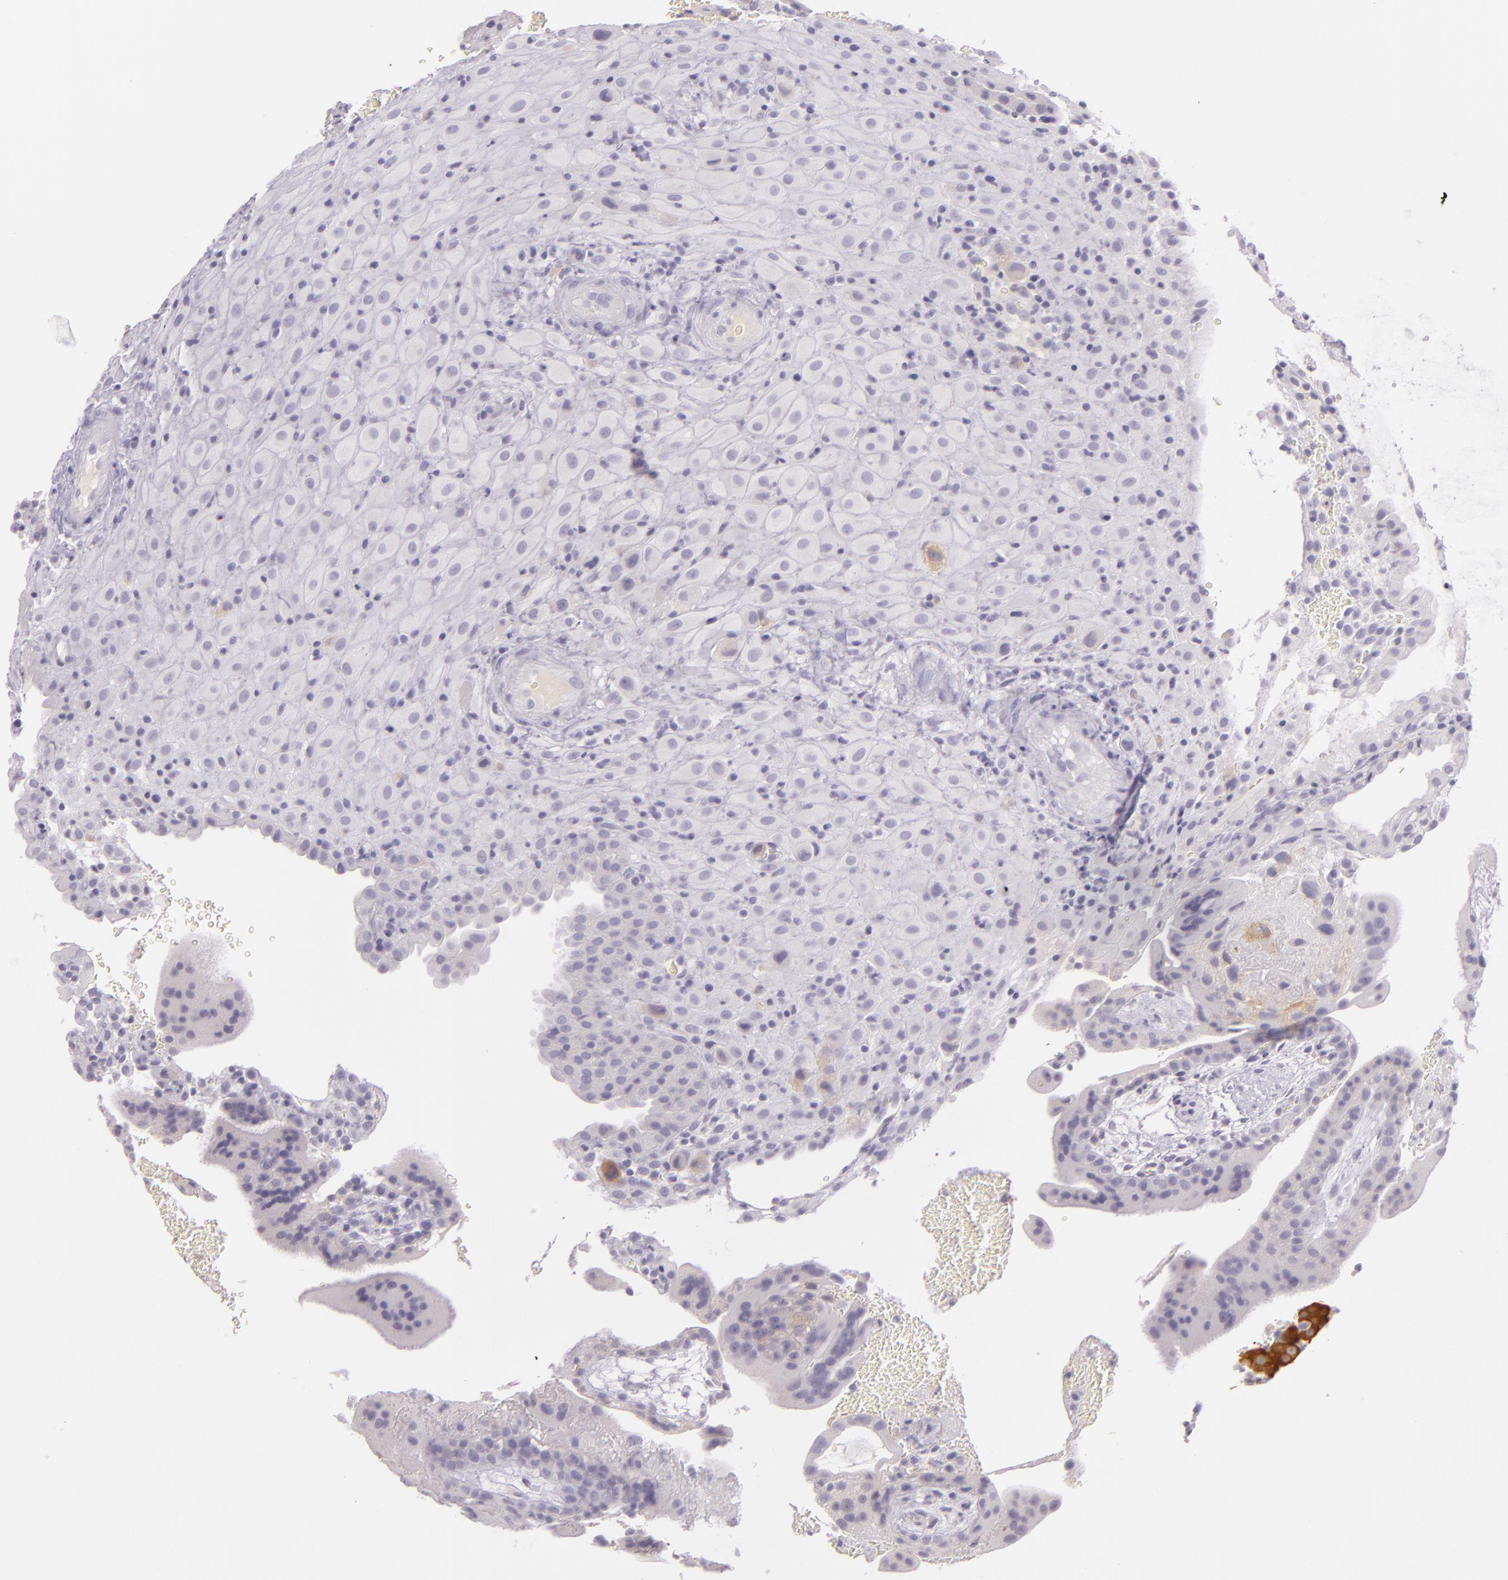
{"staining": {"intensity": "negative", "quantity": "none", "location": "none"}, "tissue": "placenta", "cell_type": "Decidual cells", "image_type": "normal", "snomed": [{"axis": "morphology", "description": "Normal tissue, NOS"}, {"axis": "topography", "description": "Placenta"}], "caption": "This is a histopathology image of IHC staining of benign placenta, which shows no expression in decidual cells.", "gene": "CBS", "patient": {"sex": "female", "age": 19}}